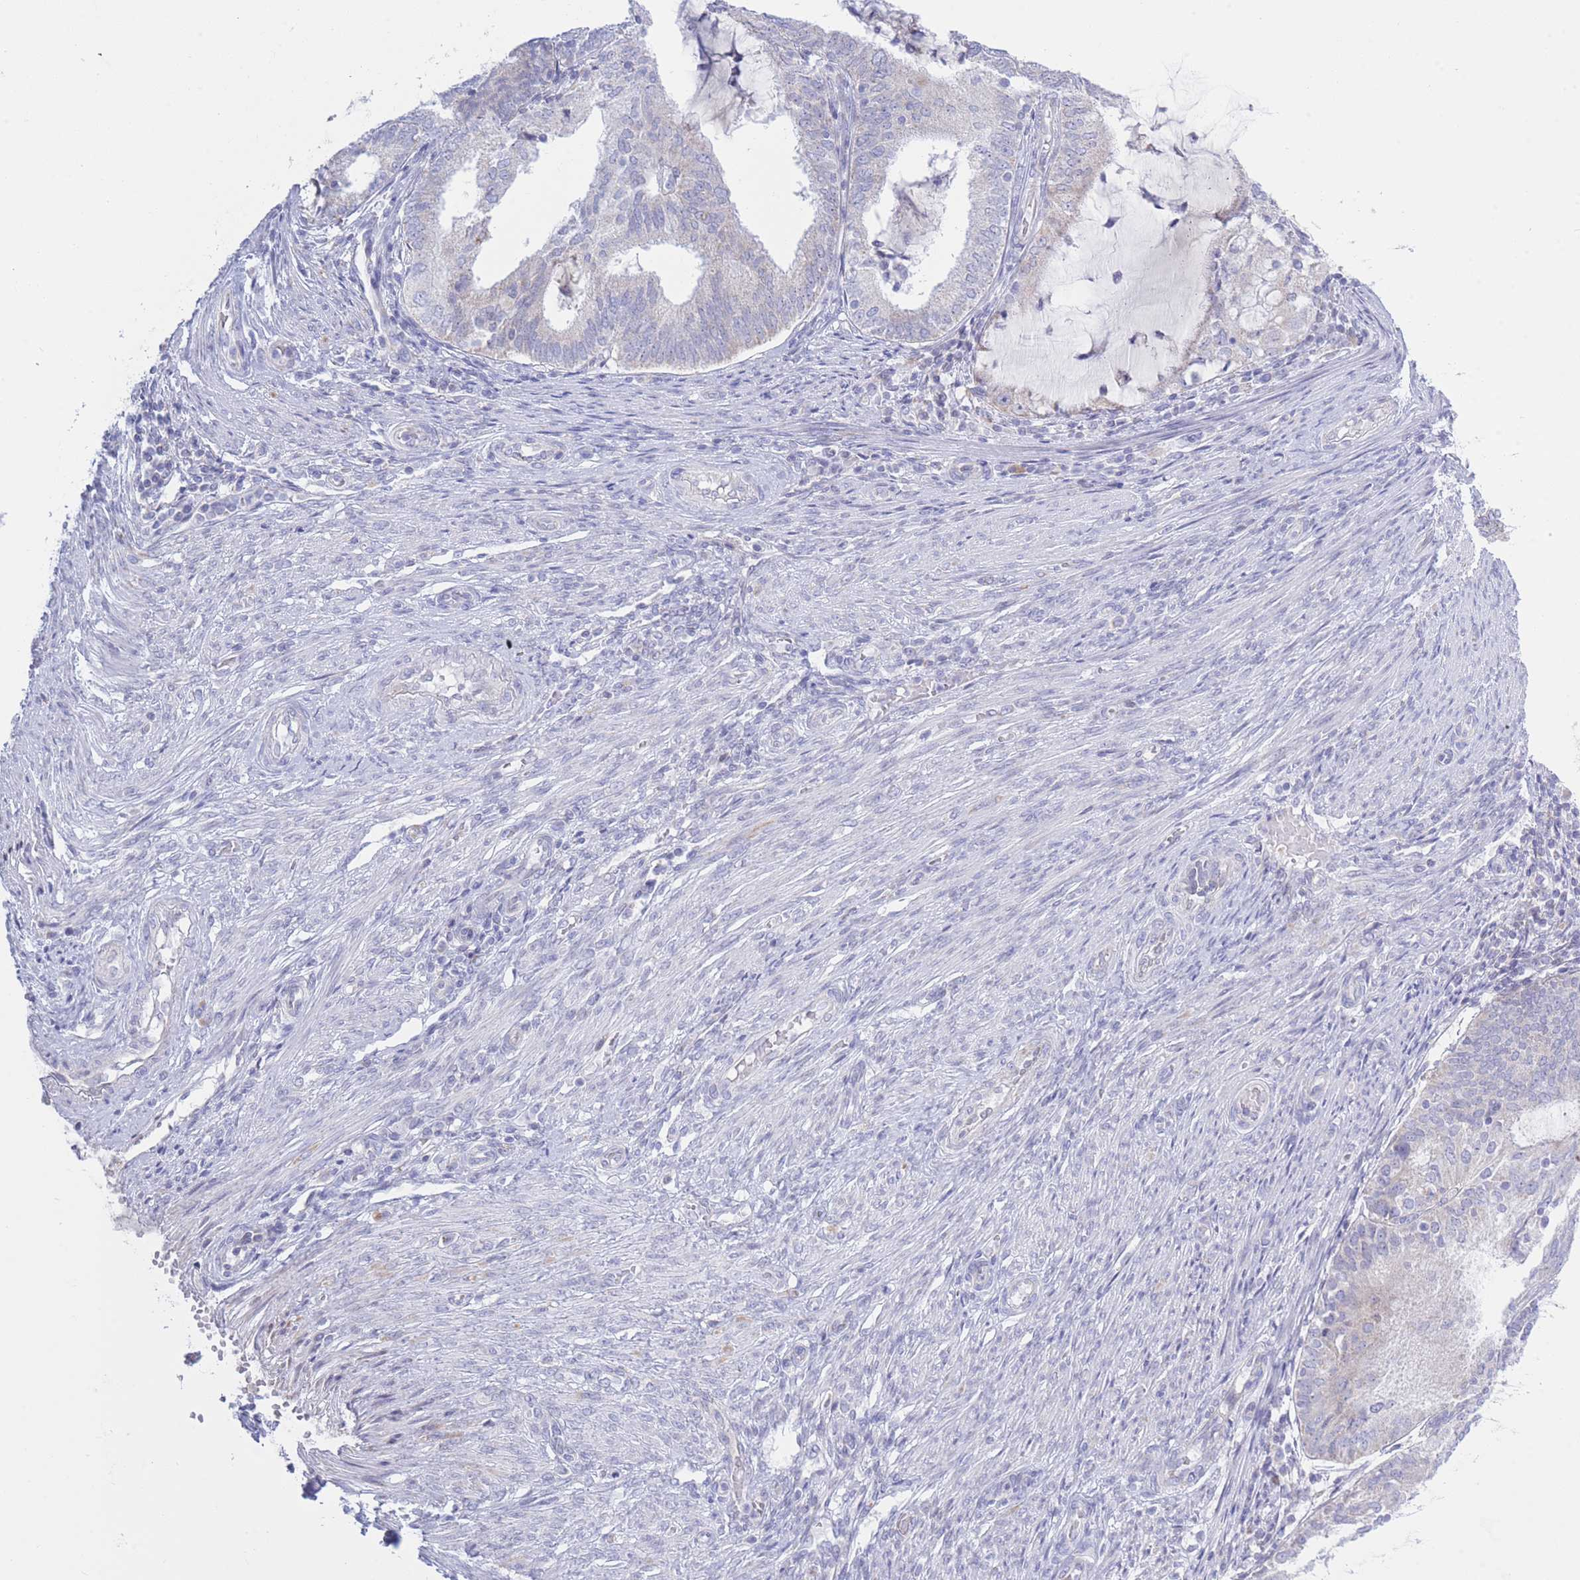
{"staining": {"intensity": "negative", "quantity": "none", "location": "none"}, "tissue": "endometrial cancer", "cell_type": "Tumor cells", "image_type": "cancer", "snomed": [{"axis": "morphology", "description": "Adenocarcinoma, NOS"}, {"axis": "topography", "description": "Endometrium"}], "caption": "Endometrial cancer (adenocarcinoma) was stained to show a protein in brown. There is no significant staining in tumor cells.", "gene": "NANP", "patient": {"sex": "female", "age": 81}}